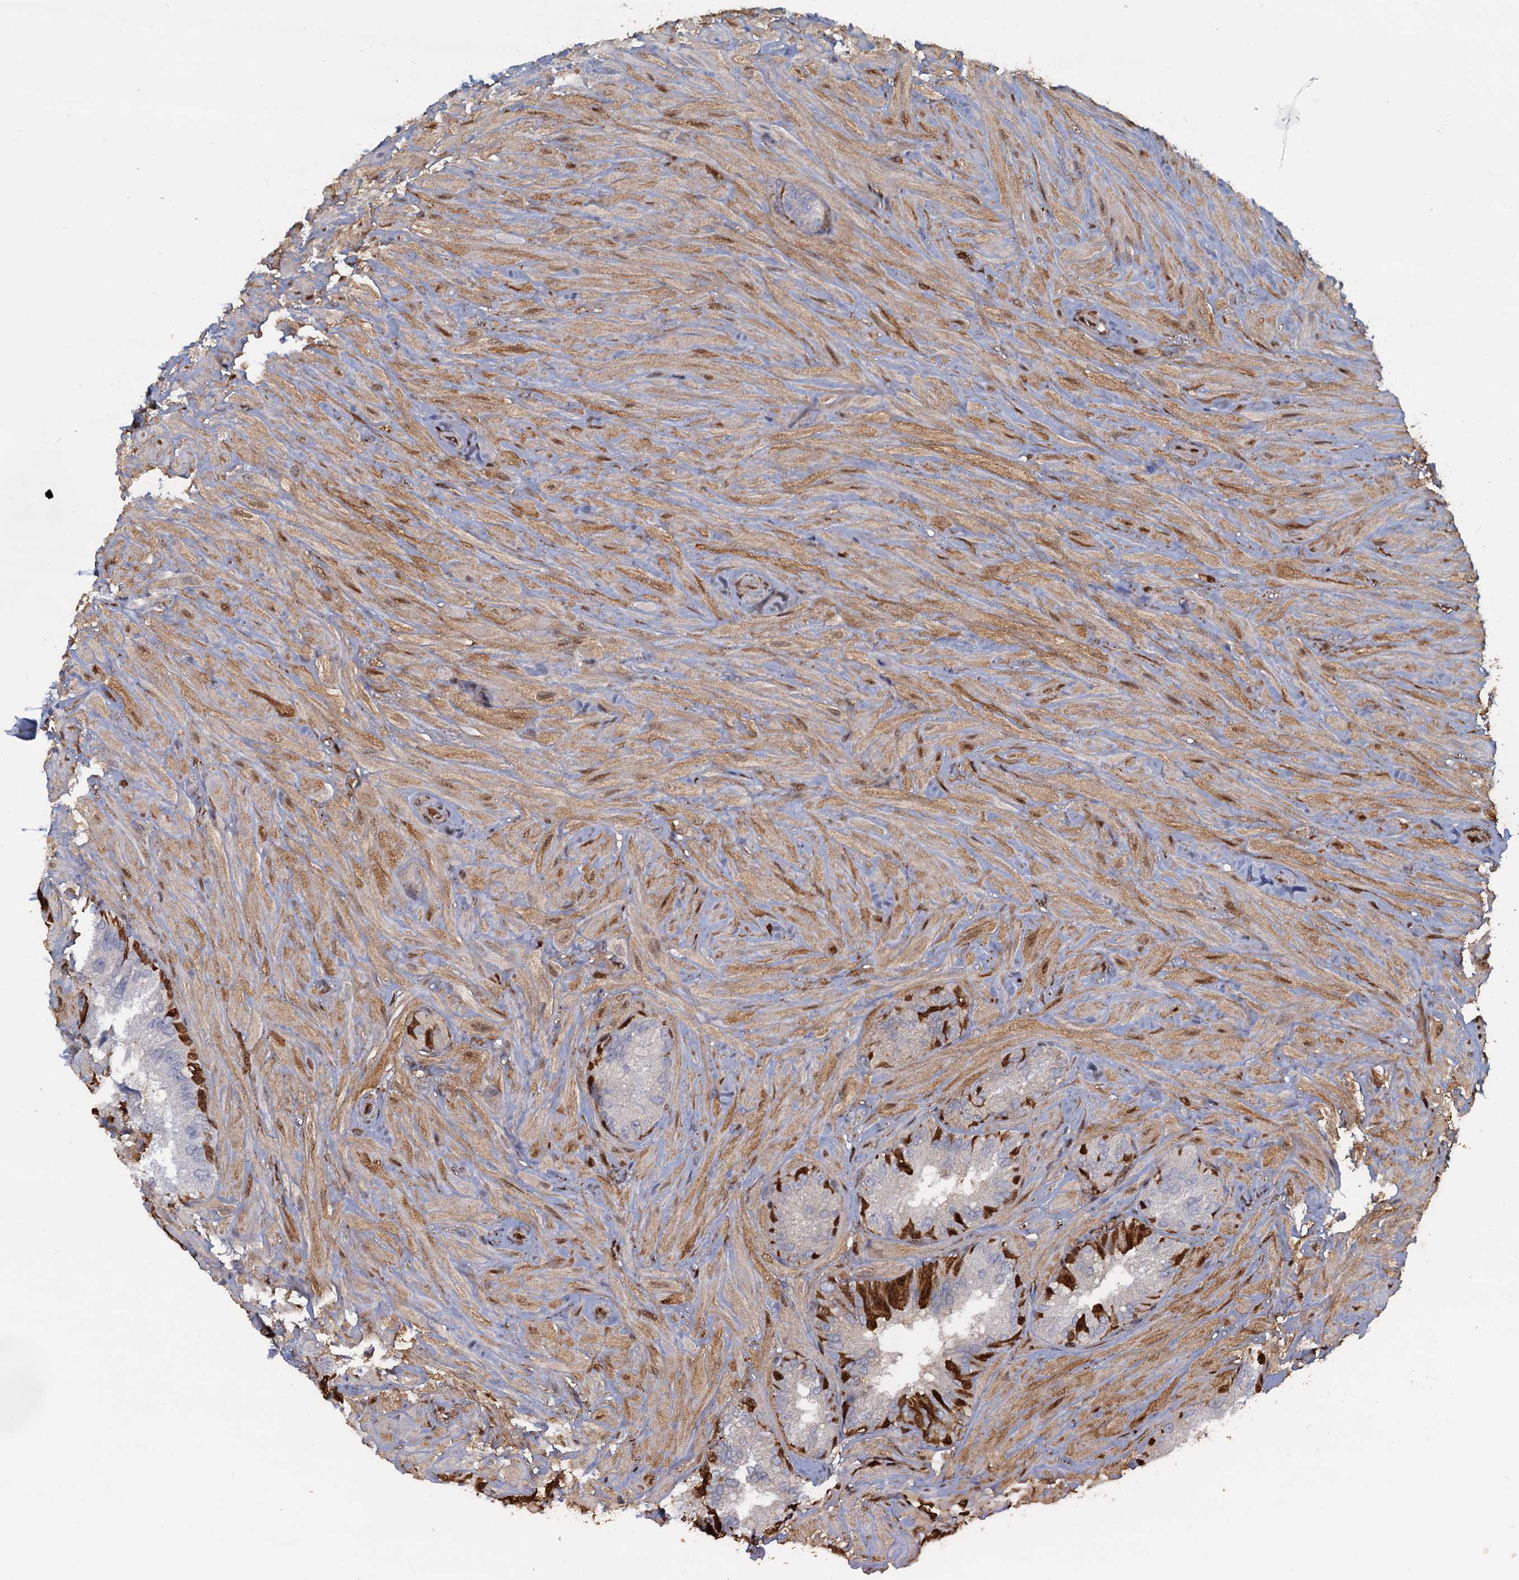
{"staining": {"intensity": "moderate", "quantity": "<25%", "location": "cytoplasmic/membranous,nuclear"}, "tissue": "seminal vesicle", "cell_type": "Glandular cells", "image_type": "normal", "snomed": [{"axis": "morphology", "description": "Normal tissue, NOS"}, {"axis": "topography", "description": "Prostate and seminal vesicle, NOS"}, {"axis": "topography", "description": "Prostate"}, {"axis": "topography", "description": "Seminal veicle"}], "caption": "Brown immunohistochemical staining in benign human seminal vesicle exhibits moderate cytoplasmic/membranous,nuclear positivity in about <25% of glandular cells.", "gene": "S100A6", "patient": {"sex": "male", "age": 67}}